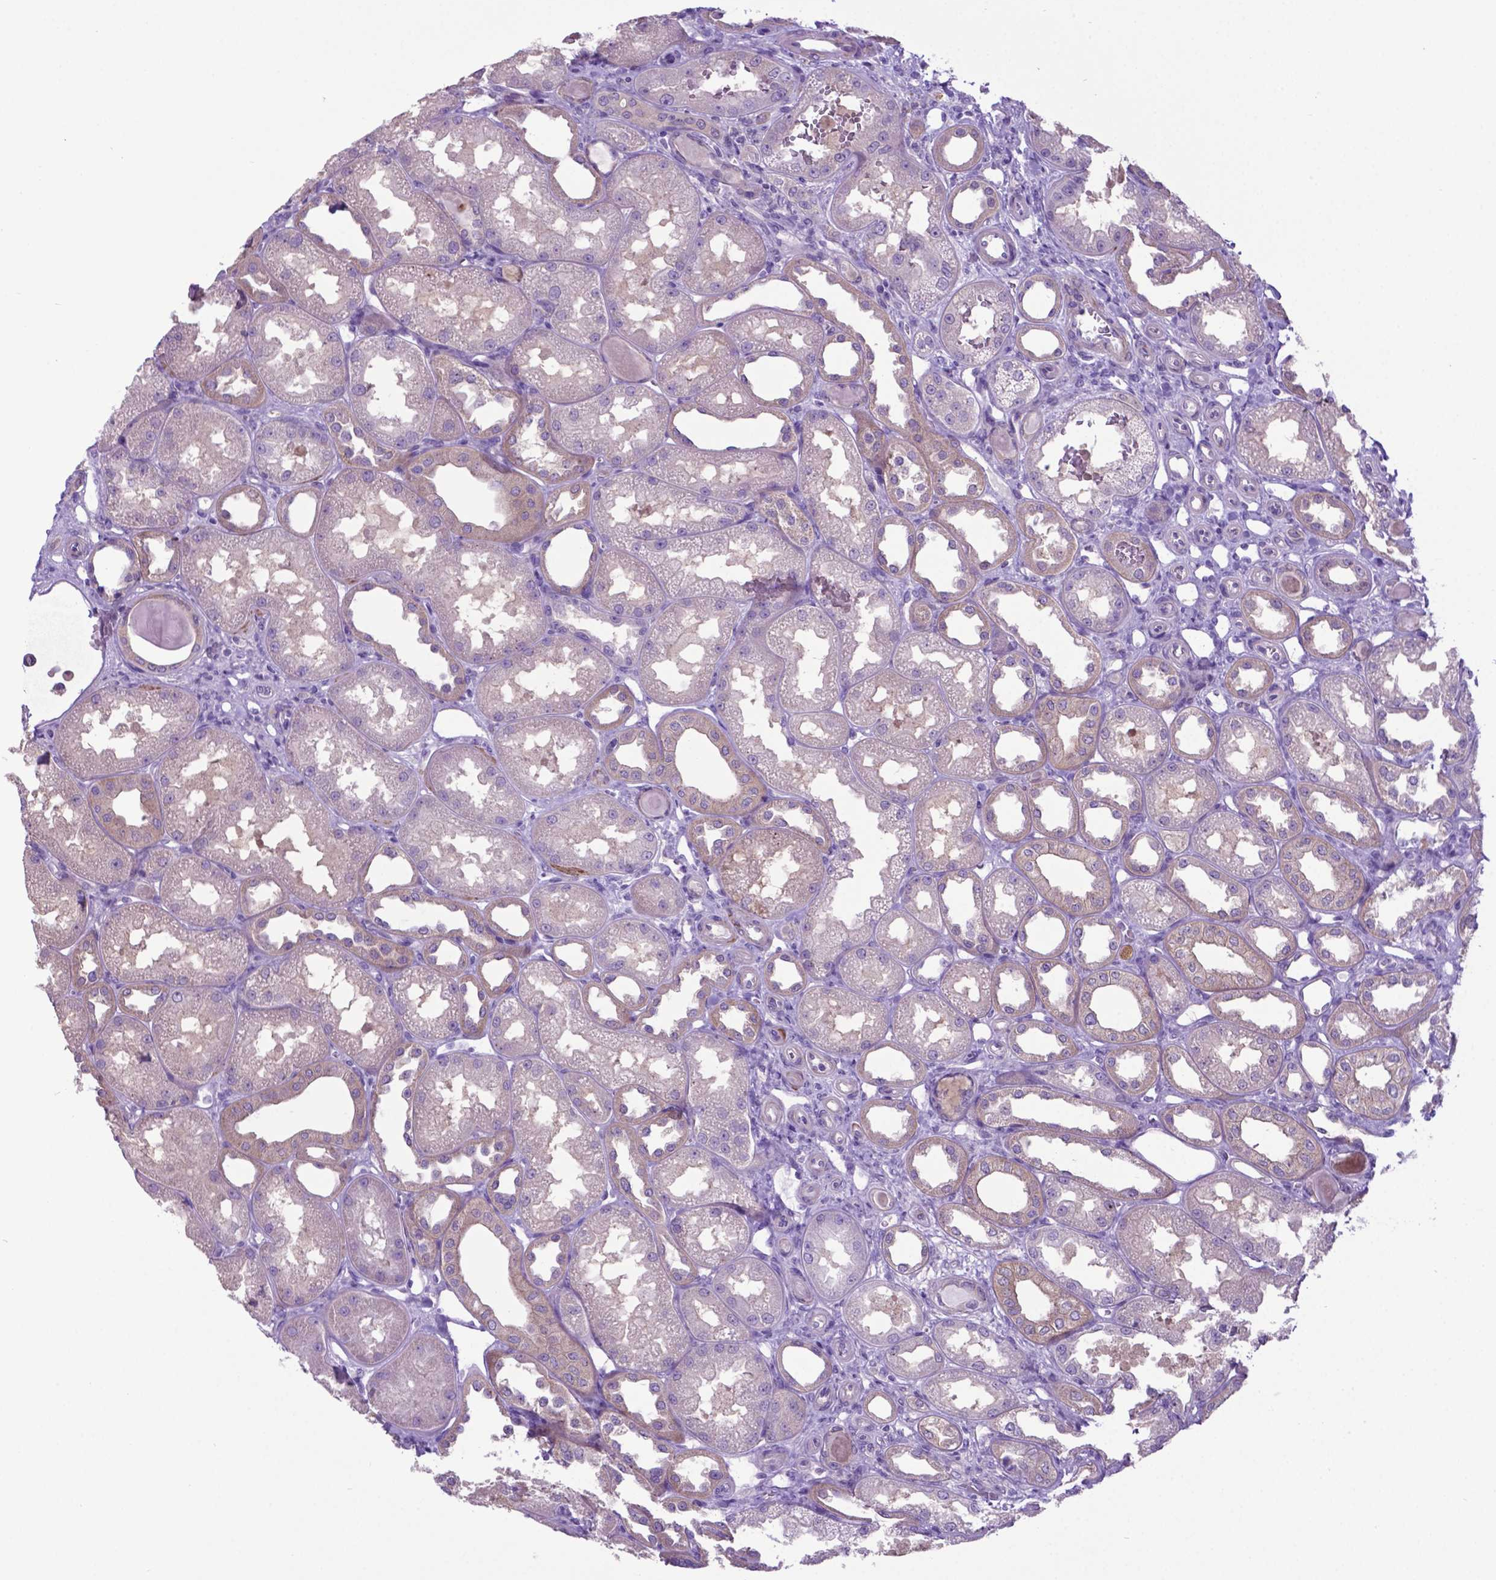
{"staining": {"intensity": "negative", "quantity": "none", "location": "none"}, "tissue": "kidney", "cell_type": "Cells in glomeruli", "image_type": "normal", "snomed": [{"axis": "morphology", "description": "Normal tissue, NOS"}, {"axis": "topography", "description": "Kidney"}], "caption": "Immunohistochemistry image of unremarkable kidney stained for a protein (brown), which demonstrates no staining in cells in glomeruli. Brightfield microscopy of IHC stained with DAB (3,3'-diaminobenzidine) (brown) and hematoxylin (blue), captured at high magnification.", "gene": "ADRA2B", "patient": {"sex": "male", "age": 61}}